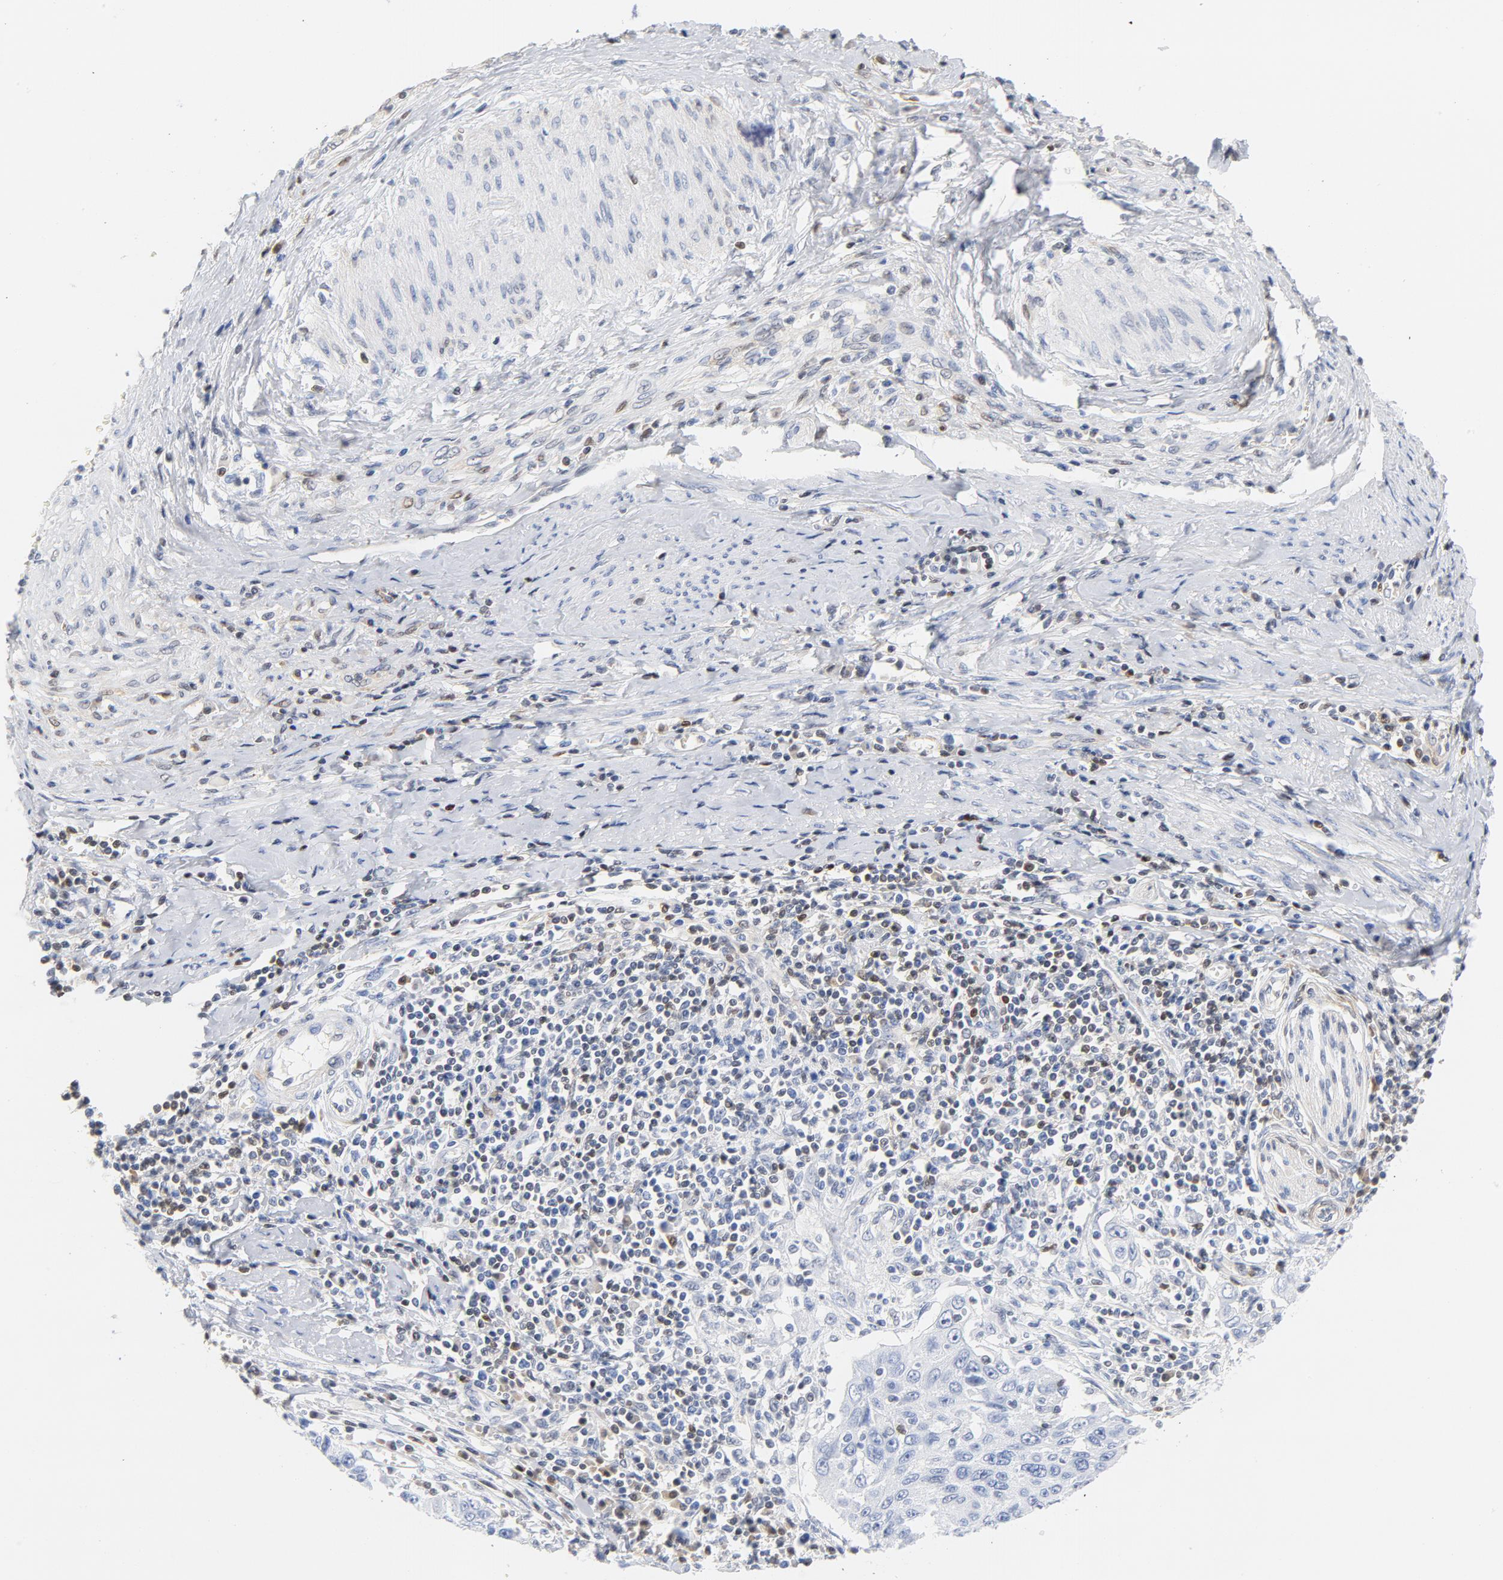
{"staining": {"intensity": "weak", "quantity": "<25%", "location": "nuclear"}, "tissue": "cervical cancer", "cell_type": "Tumor cells", "image_type": "cancer", "snomed": [{"axis": "morphology", "description": "Squamous cell carcinoma, NOS"}, {"axis": "topography", "description": "Cervix"}], "caption": "Immunohistochemical staining of human cervical cancer shows no significant staining in tumor cells.", "gene": "CDKN1B", "patient": {"sex": "female", "age": 53}}